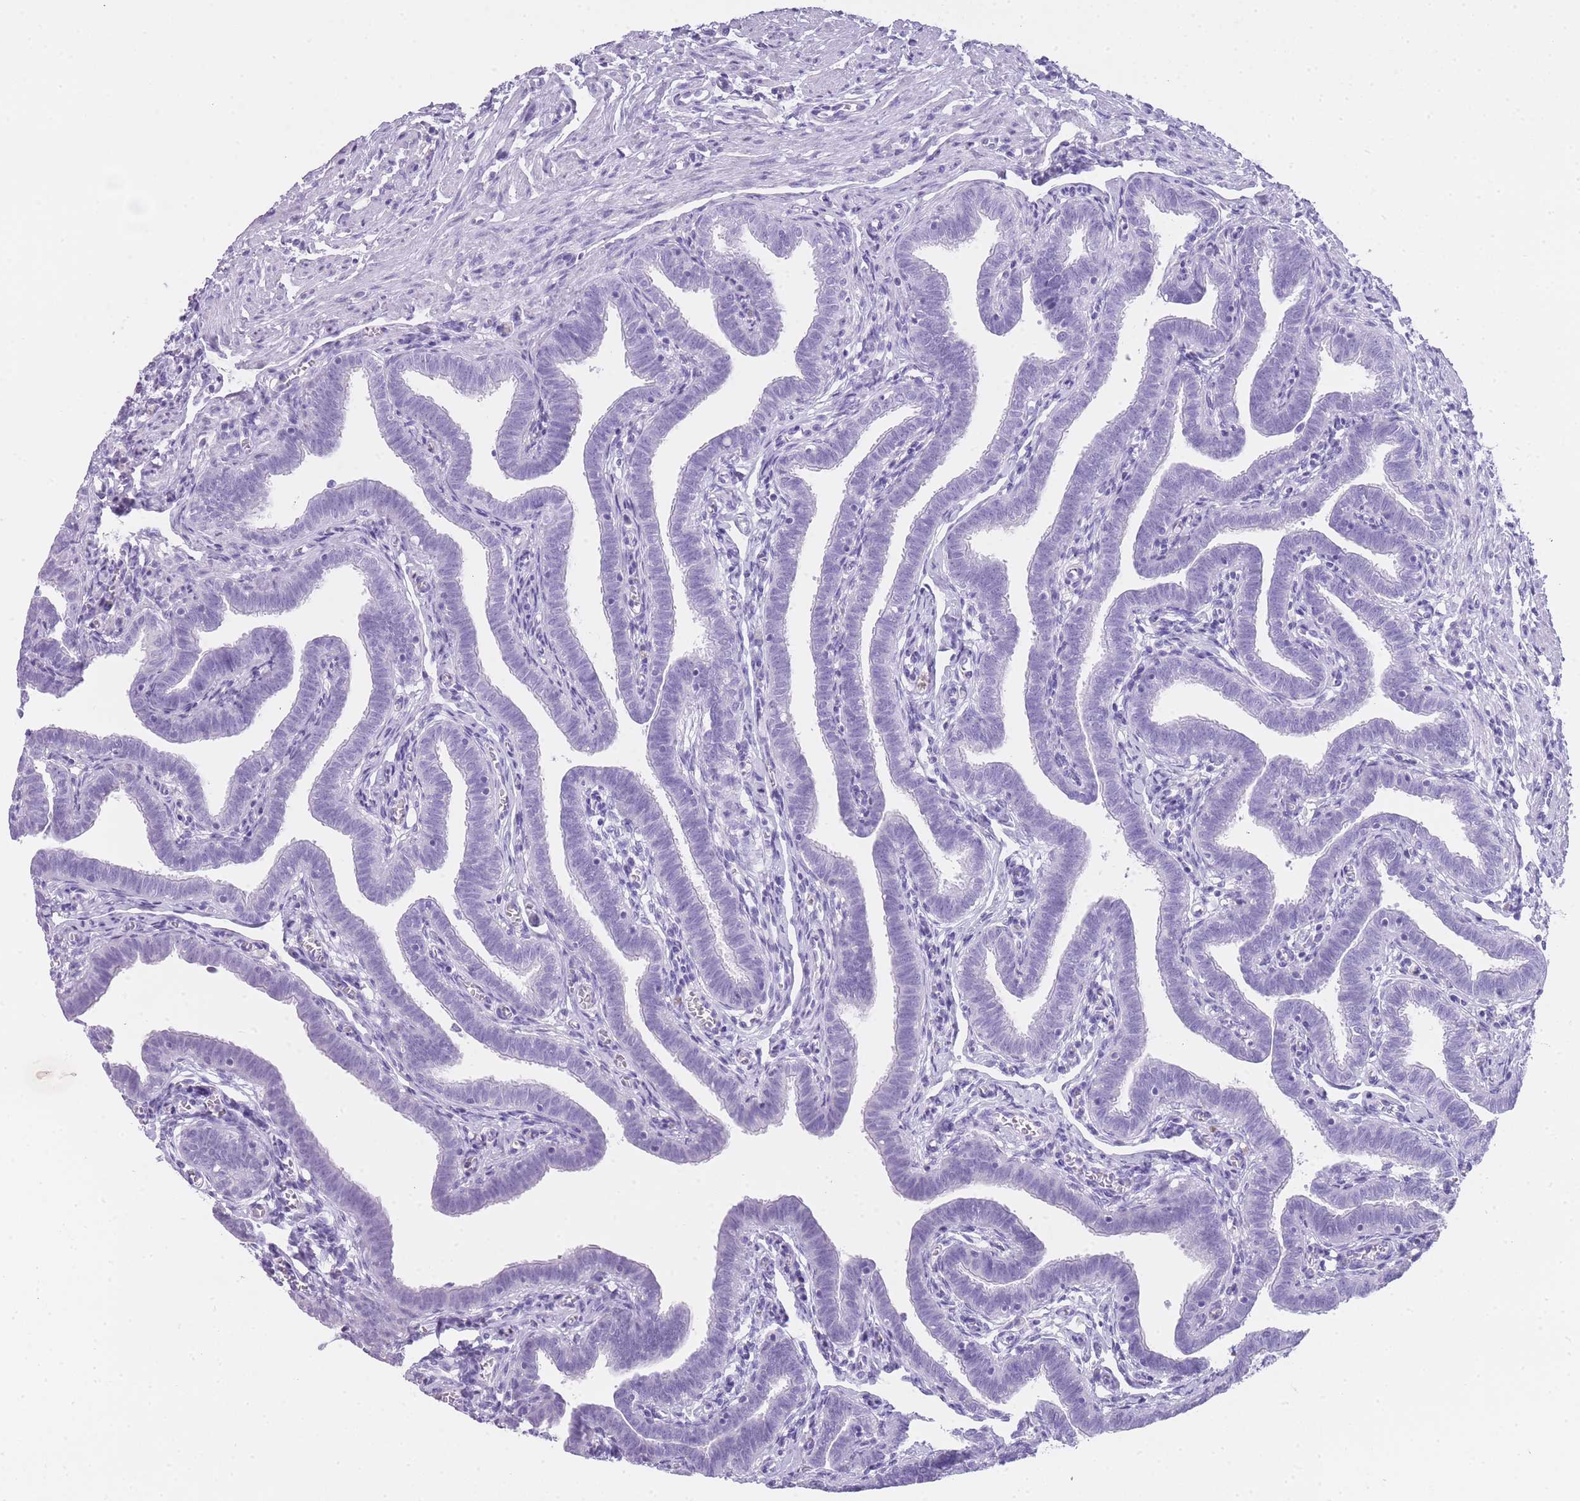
{"staining": {"intensity": "negative", "quantity": "none", "location": "none"}, "tissue": "fallopian tube", "cell_type": "Glandular cells", "image_type": "normal", "snomed": [{"axis": "morphology", "description": "Normal tissue, NOS"}, {"axis": "topography", "description": "Fallopian tube"}], "caption": "There is no significant expression in glandular cells of fallopian tube. The staining was performed using DAB to visualize the protein expression in brown, while the nuclei were stained in blue with hematoxylin (Magnification: 20x).", "gene": "INS", "patient": {"sex": "female", "age": 36}}